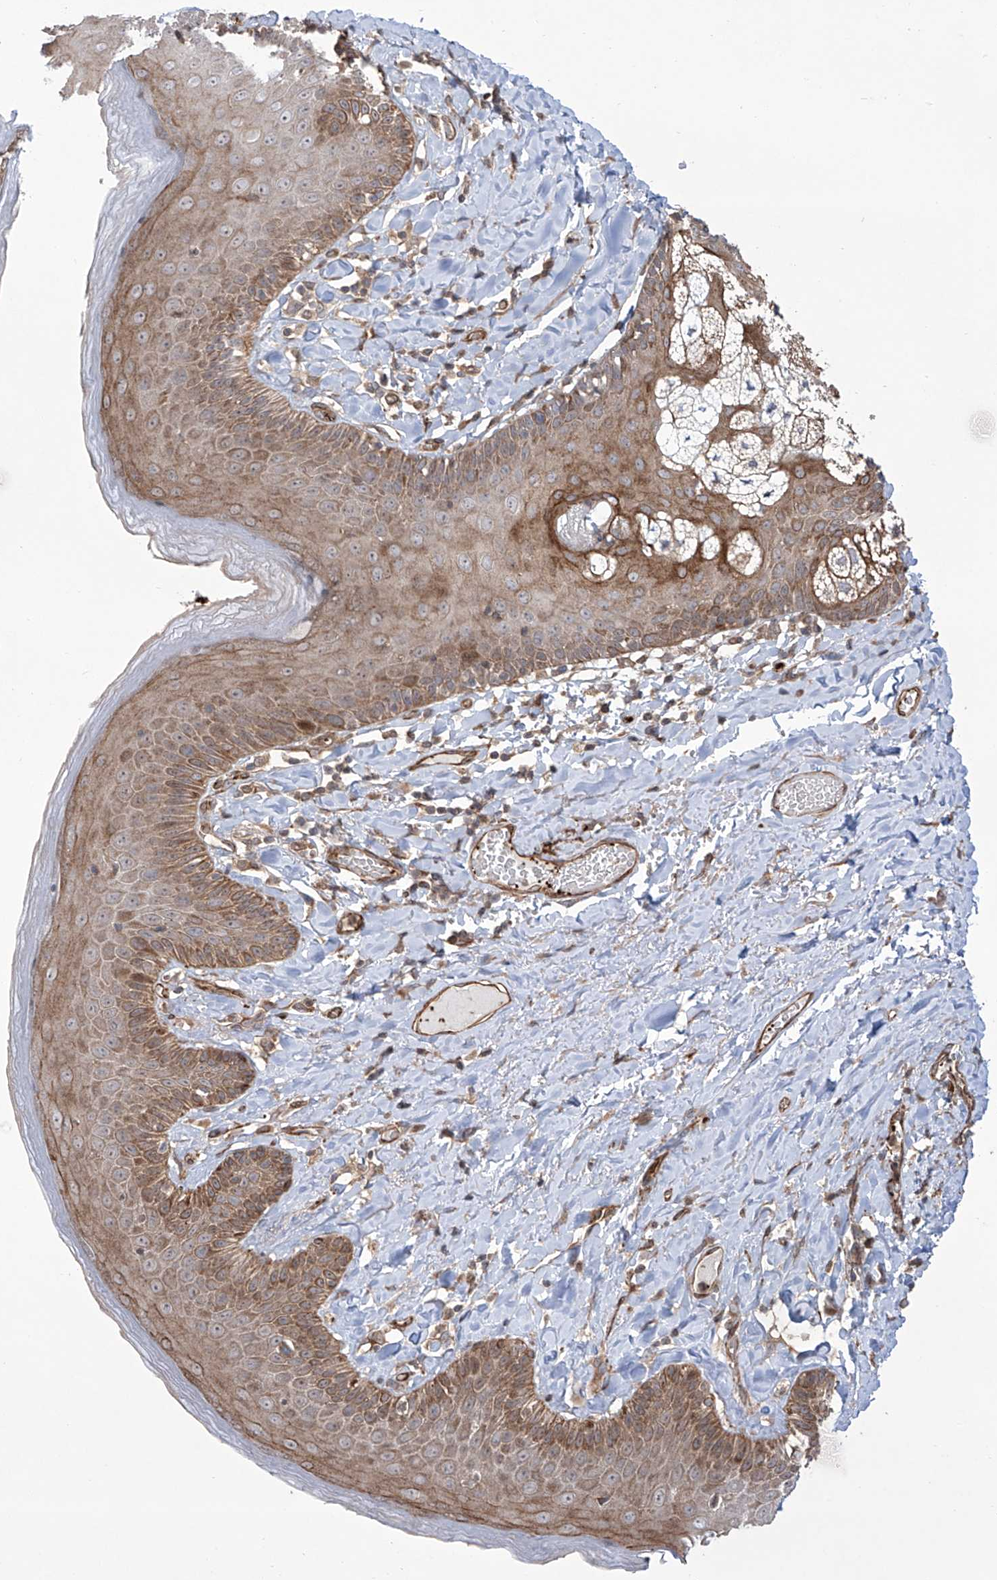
{"staining": {"intensity": "moderate", "quantity": ">75%", "location": "cytoplasmic/membranous"}, "tissue": "skin", "cell_type": "Epidermal cells", "image_type": "normal", "snomed": [{"axis": "morphology", "description": "Normal tissue, NOS"}, {"axis": "topography", "description": "Anal"}], "caption": "Immunohistochemical staining of unremarkable human skin demonstrates >75% levels of moderate cytoplasmic/membranous protein expression in about >75% of epidermal cells. (DAB (3,3'-diaminobenzidine) IHC with brightfield microscopy, high magnification).", "gene": "APAF1", "patient": {"sex": "male", "age": 69}}